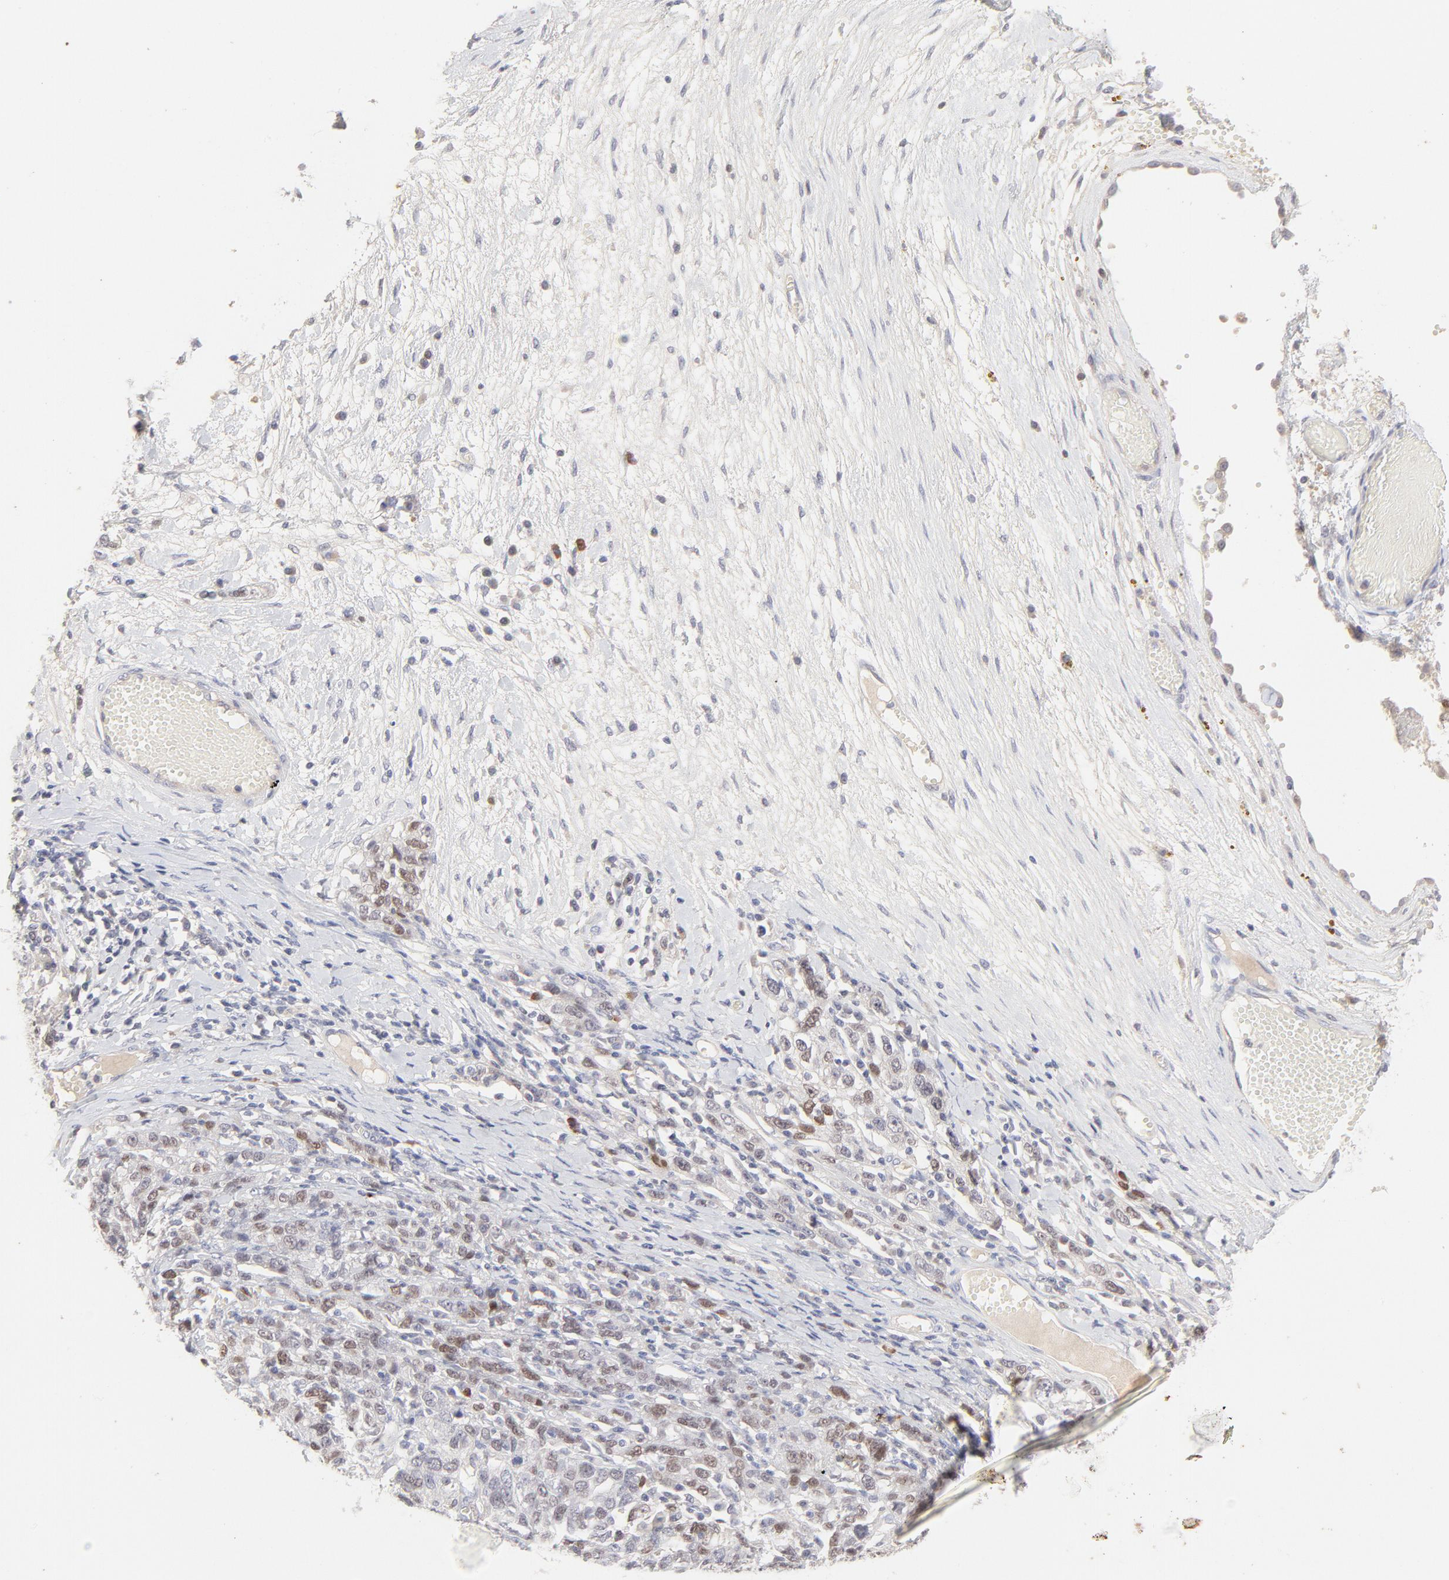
{"staining": {"intensity": "weak", "quantity": "25%-75%", "location": "nuclear"}, "tissue": "ovarian cancer", "cell_type": "Tumor cells", "image_type": "cancer", "snomed": [{"axis": "morphology", "description": "Cystadenocarcinoma, serous, NOS"}, {"axis": "topography", "description": "Ovary"}], "caption": "Immunohistochemistry micrograph of ovarian serous cystadenocarcinoma stained for a protein (brown), which reveals low levels of weak nuclear positivity in approximately 25%-75% of tumor cells.", "gene": "ELF3", "patient": {"sex": "female", "age": 71}}